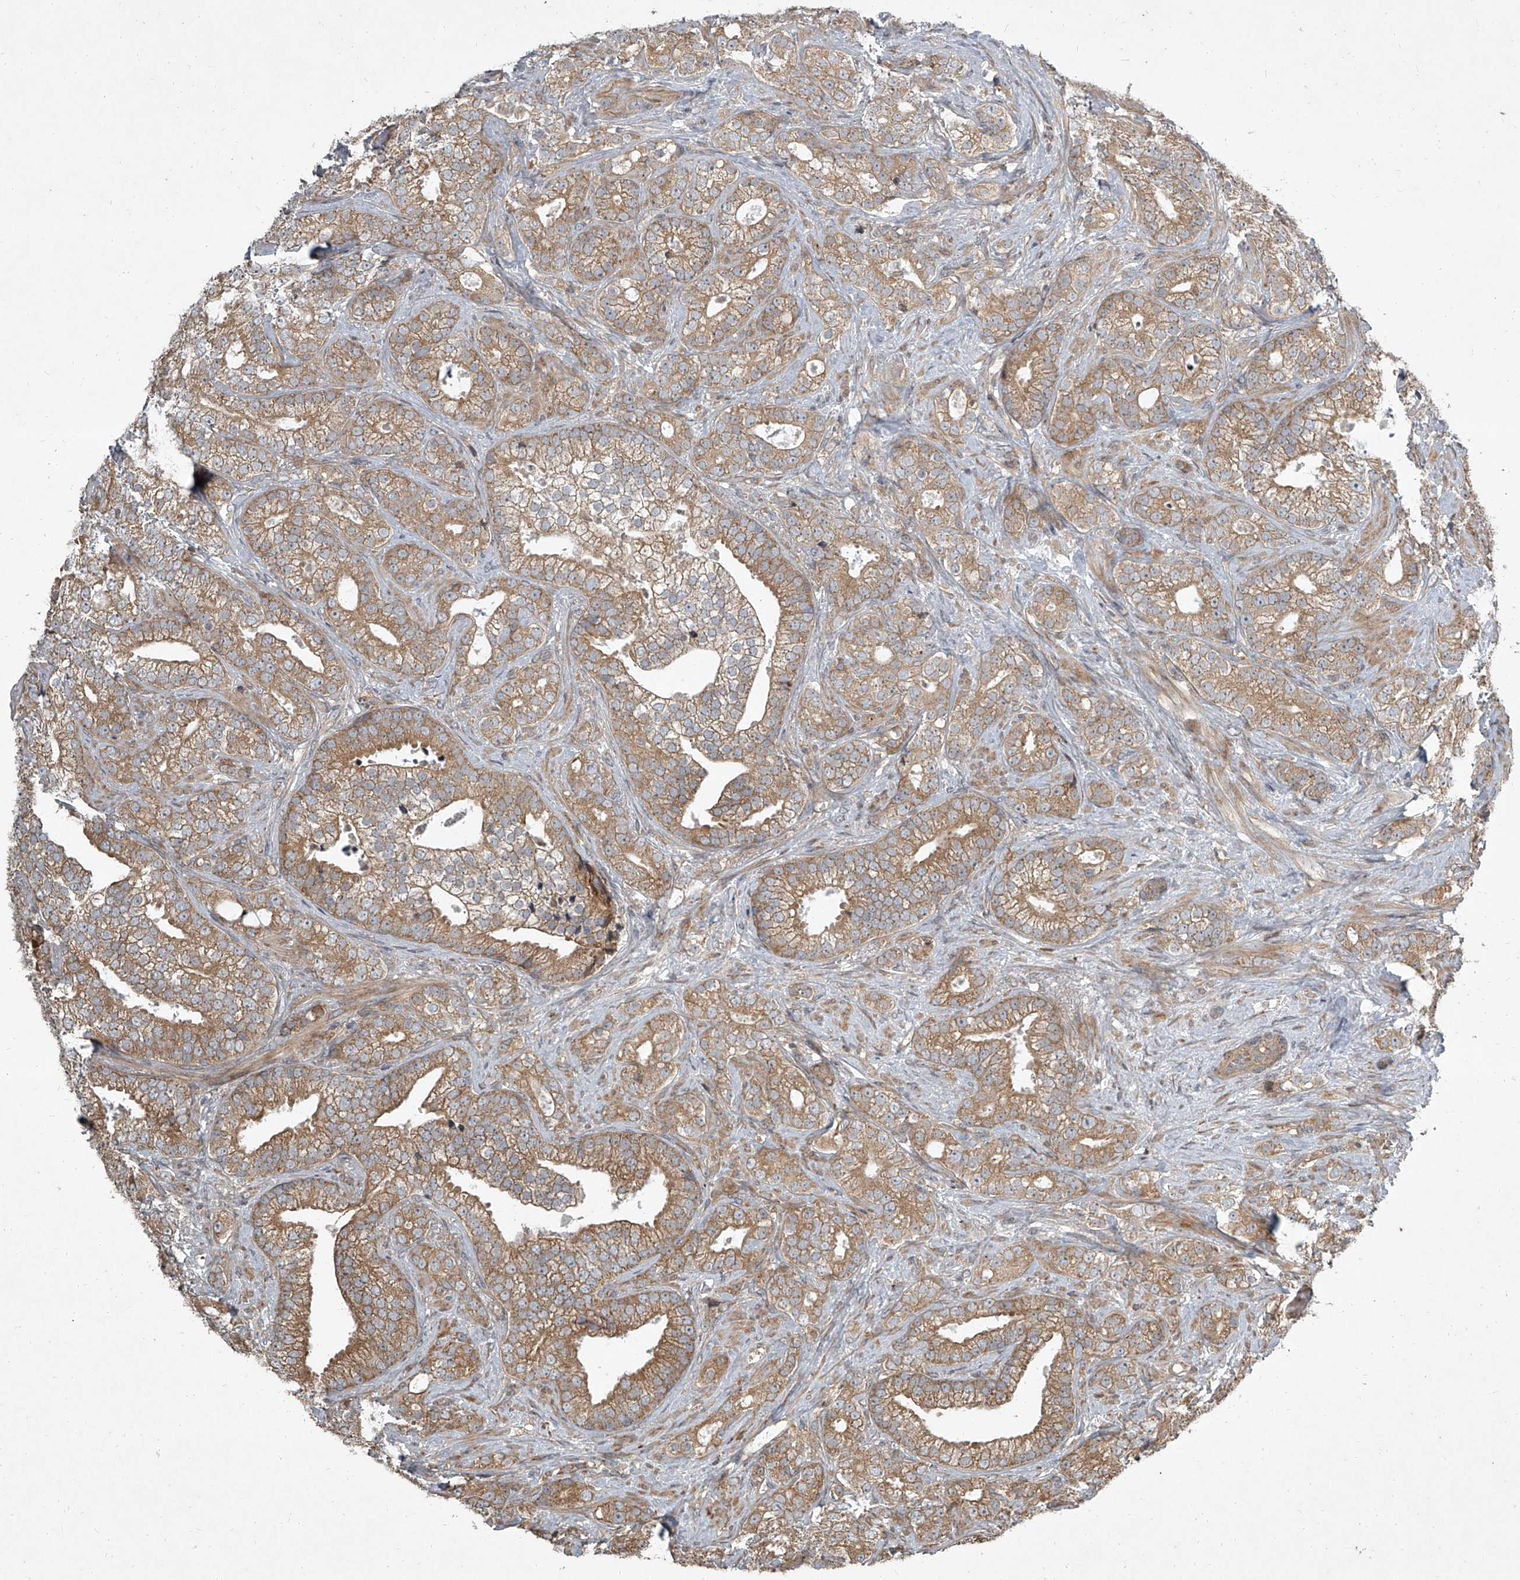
{"staining": {"intensity": "moderate", "quantity": ">75%", "location": "cytoplasmic/membranous"}, "tissue": "prostate cancer", "cell_type": "Tumor cells", "image_type": "cancer", "snomed": [{"axis": "morphology", "description": "Adenocarcinoma, High grade"}, {"axis": "topography", "description": "Prostate and seminal vesicle, NOS"}], "caption": "This is an image of immunohistochemistry (IHC) staining of prostate adenocarcinoma (high-grade), which shows moderate positivity in the cytoplasmic/membranous of tumor cells.", "gene": "EVA1C", "patient": {"sex": "male", "age": 67}}